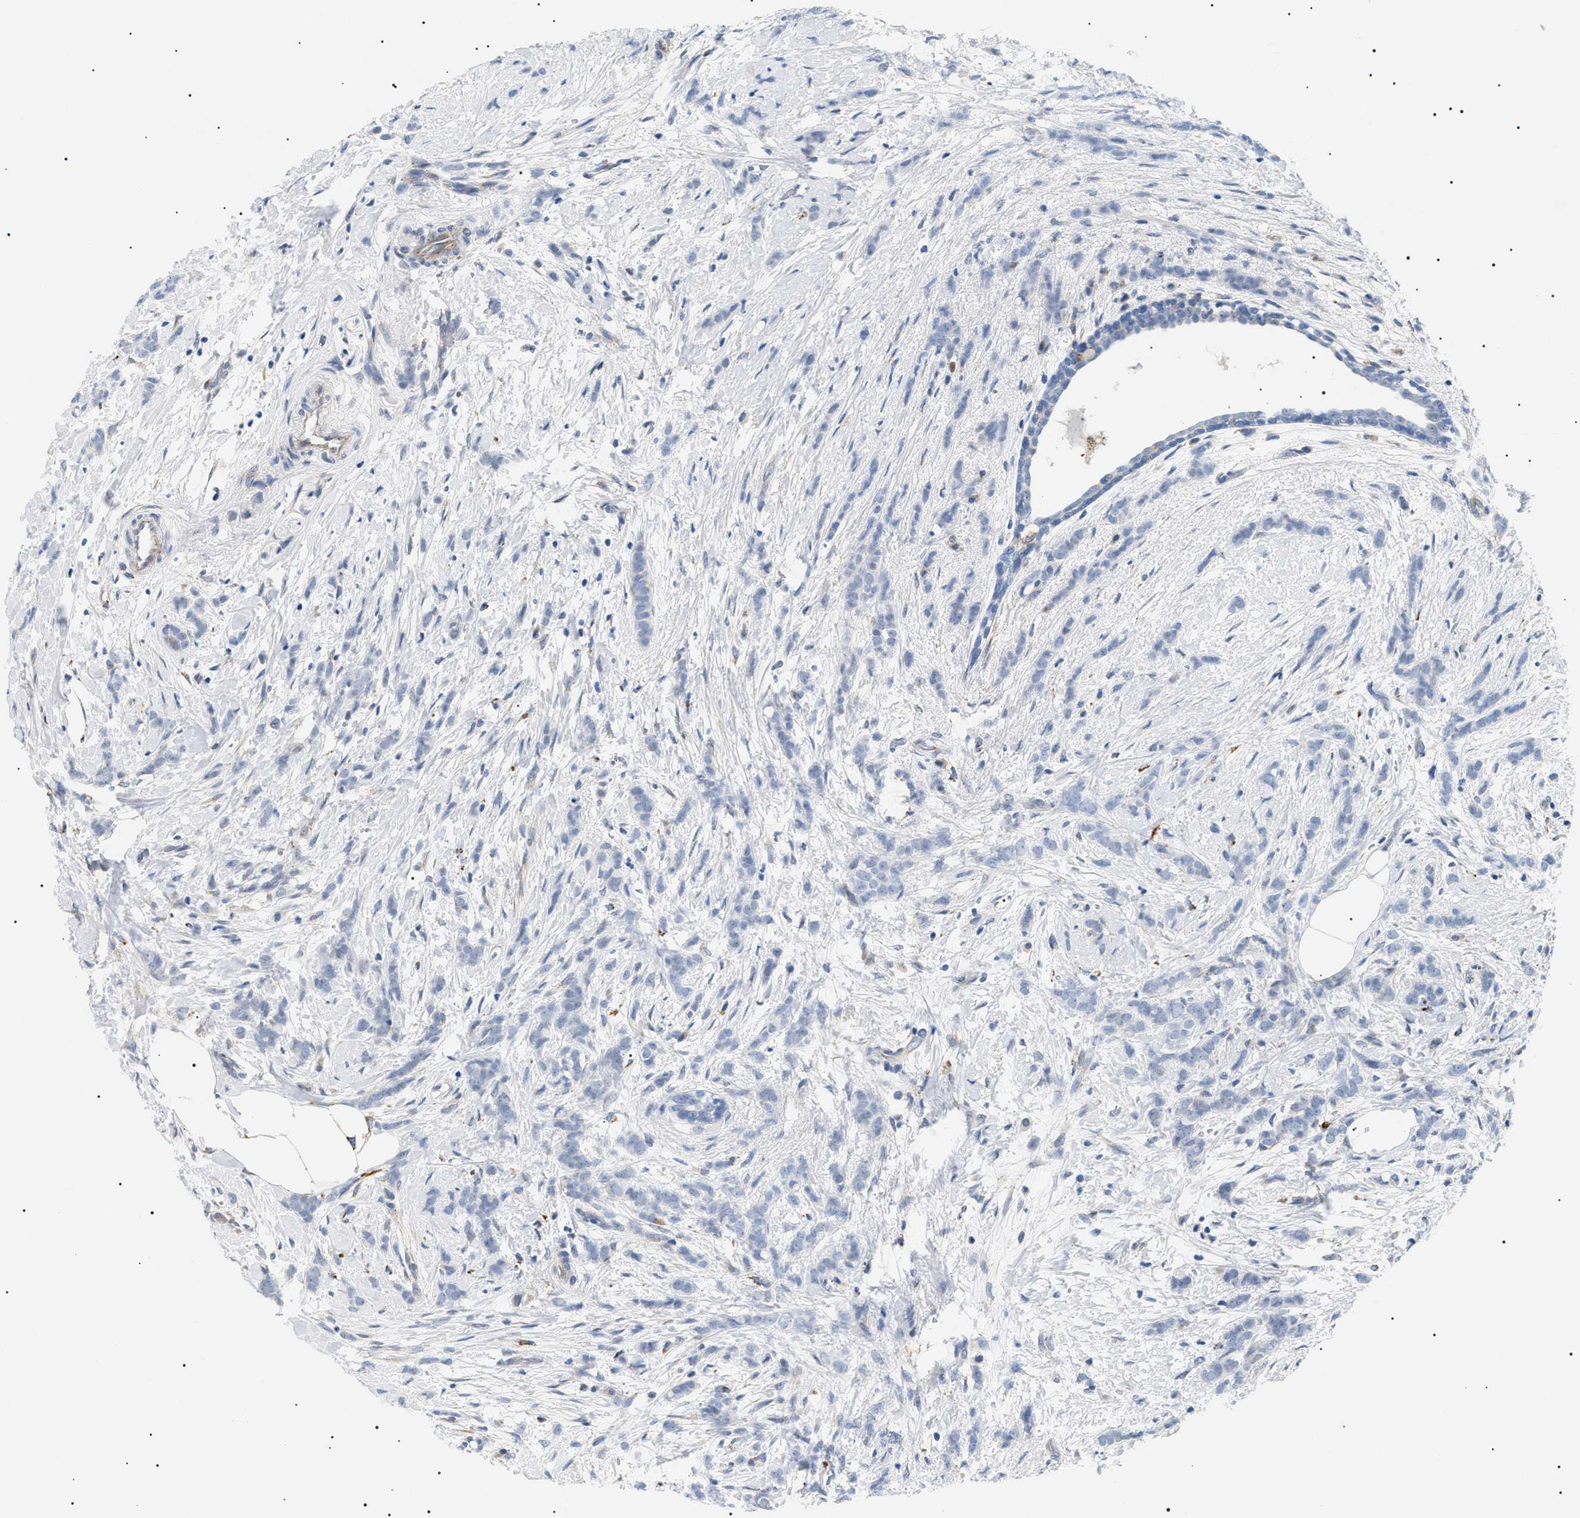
{"staining": {"intensity": "negative", "quantity": "none", "location": "none"}, "tissue": "breast cancer", "cell_type": "Tumor cells", "image_type": "cancer", "snomed": [{"axis": "morphology", "description": "Lobular carcinoma, in situ"}, {"axis": "morphology", "description": "Lobular carcinoma"}, {"axis": "topography", "description": "Breast"}], "caption": "The histopathology image demonstrates no staining of tumor cells in breast lobular carcinoma. (Stains: DAB IHC with hematoxylin counter stain, Microscopy: brightfield microscopy at high magnification).", "gene": "HSD17B11", "patient": {"sex": "female", "age": 41}}